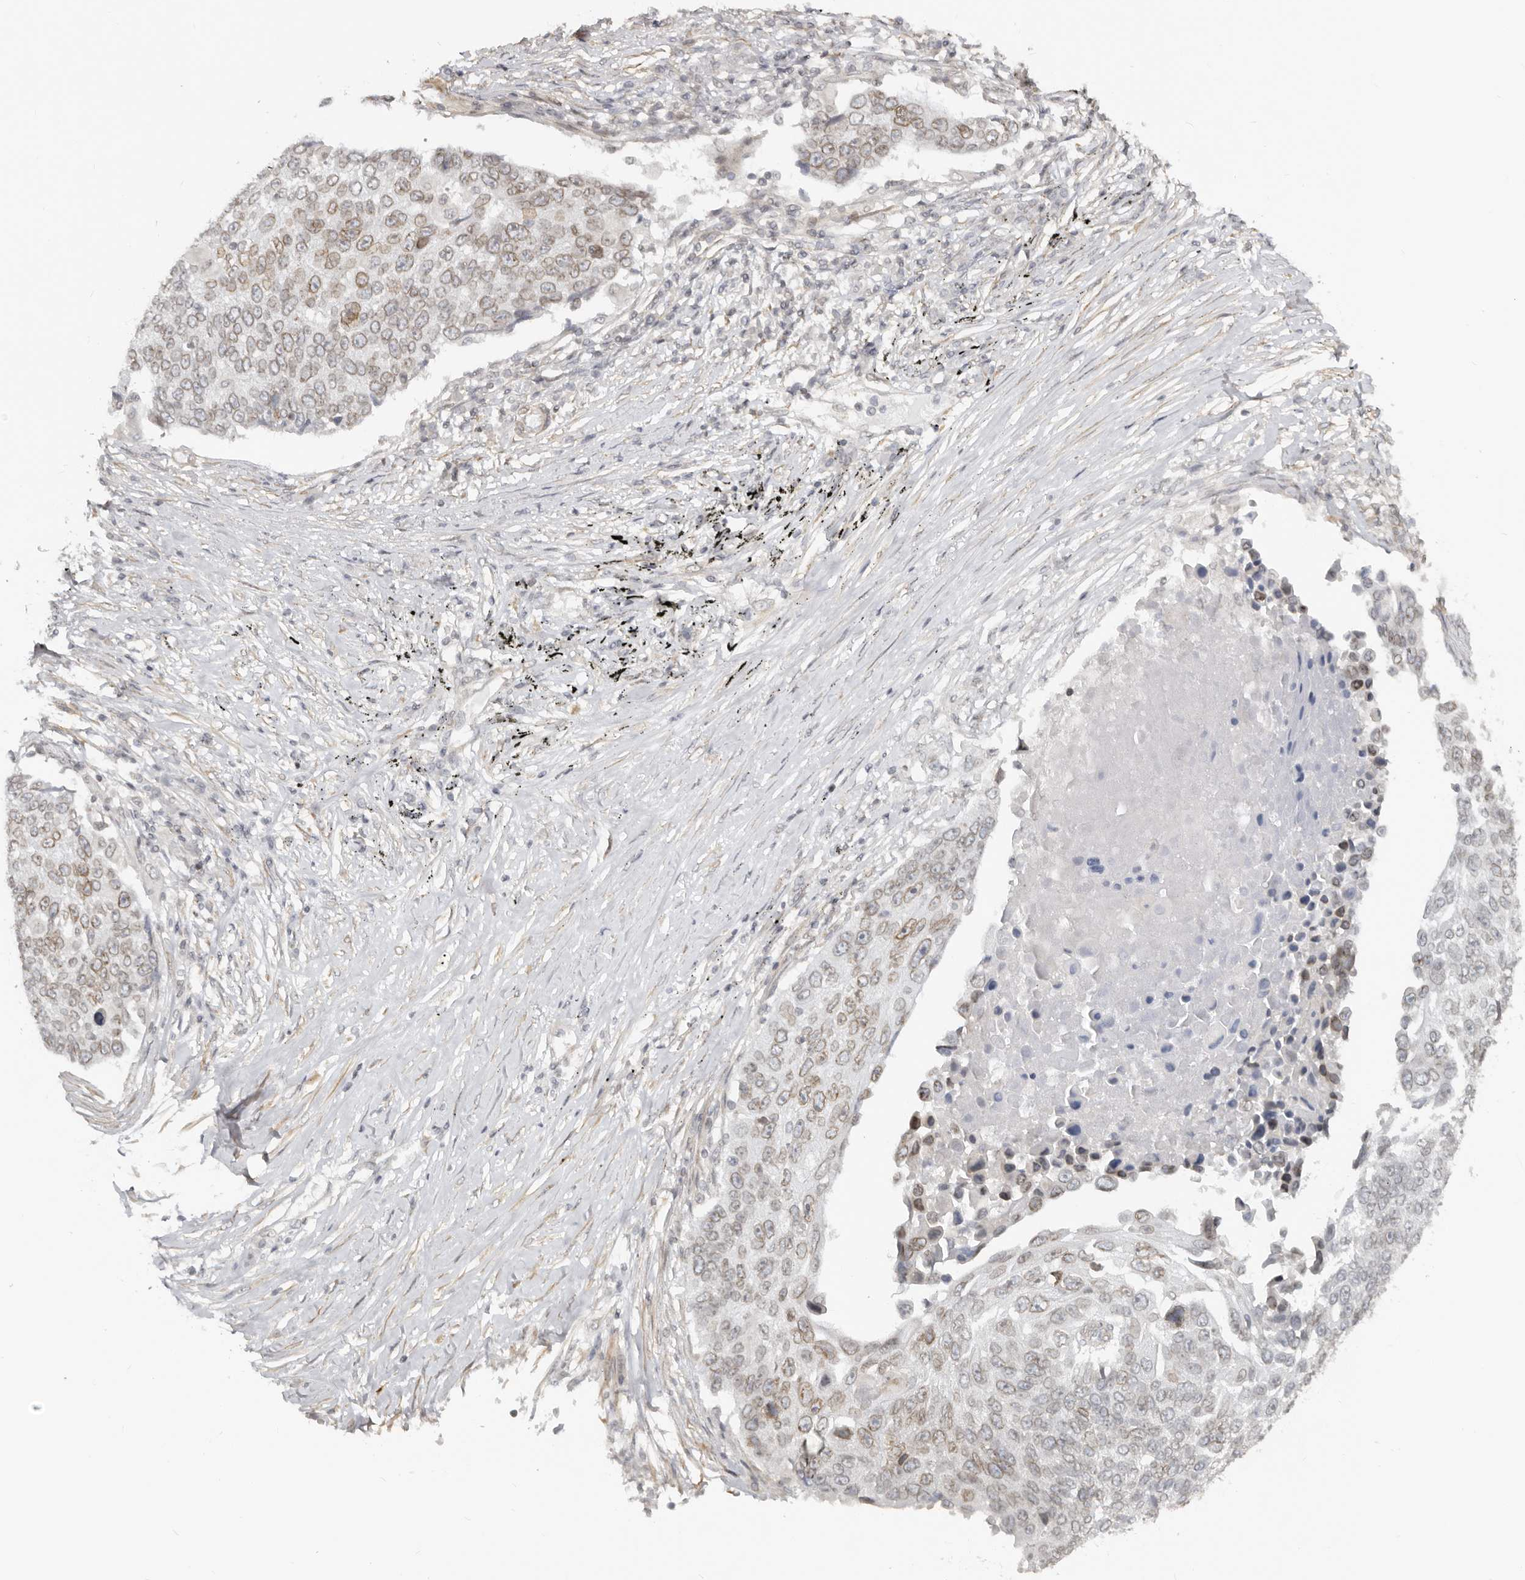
{"staining": {"intensity": "weak", "quantity": "<25%", "location": "cytoplasmic/membranous"}, "tissue": "lung cancer", "cell_type": "Tumor cells", "image_type": "cancer", "snomed": [{"axis": "morphology", "description": "Squamous cell carcinoma, NOS"}, {"axis": "topography", "description": "Lung"}], "caption": "Tumor cells are negative for protein expression in human lung cancer (squamous cell carcinoma).", "gene": "NUP153", "patient": {"sex": "male", "age": 66}}